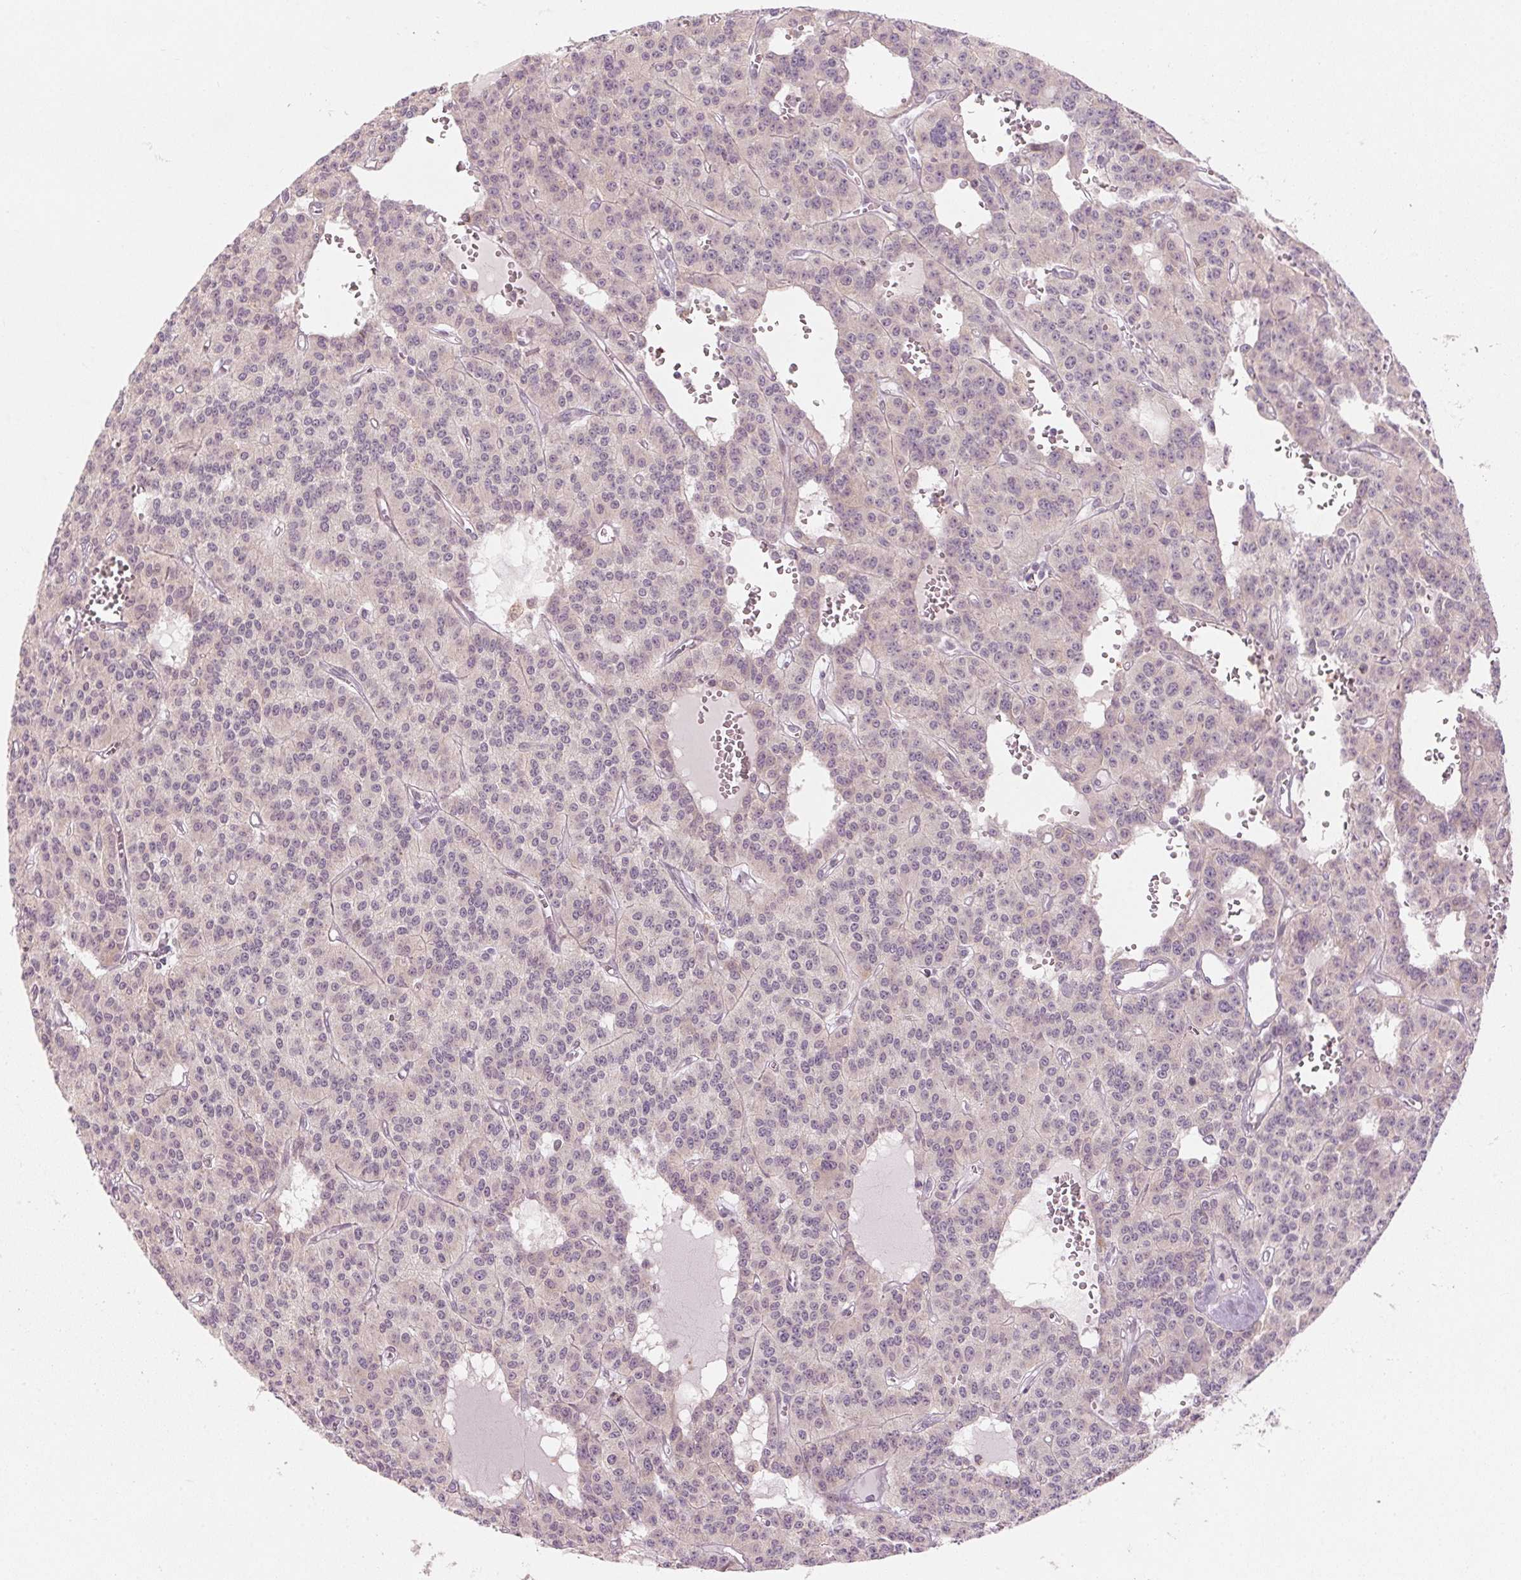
{"staining": {"intensity": "weak", "quantity": "<25%", "location": "cytoplasmic/membranous"}, "tissue": "carcinoid", "cell_type": "Tumor cells", "image_type": "cancer", "snomed": [{"axis": "morphology", "description": "Carcinoid, malignant, NOS"}, {"axis": "topography", "description": "Lung"}], "caption": "Carcinoid (malignant) stained for a protein using IHC shows no positivity tumor cells.", "gene": "TMED6", "patient": {"sex": "female", "age": 71}}